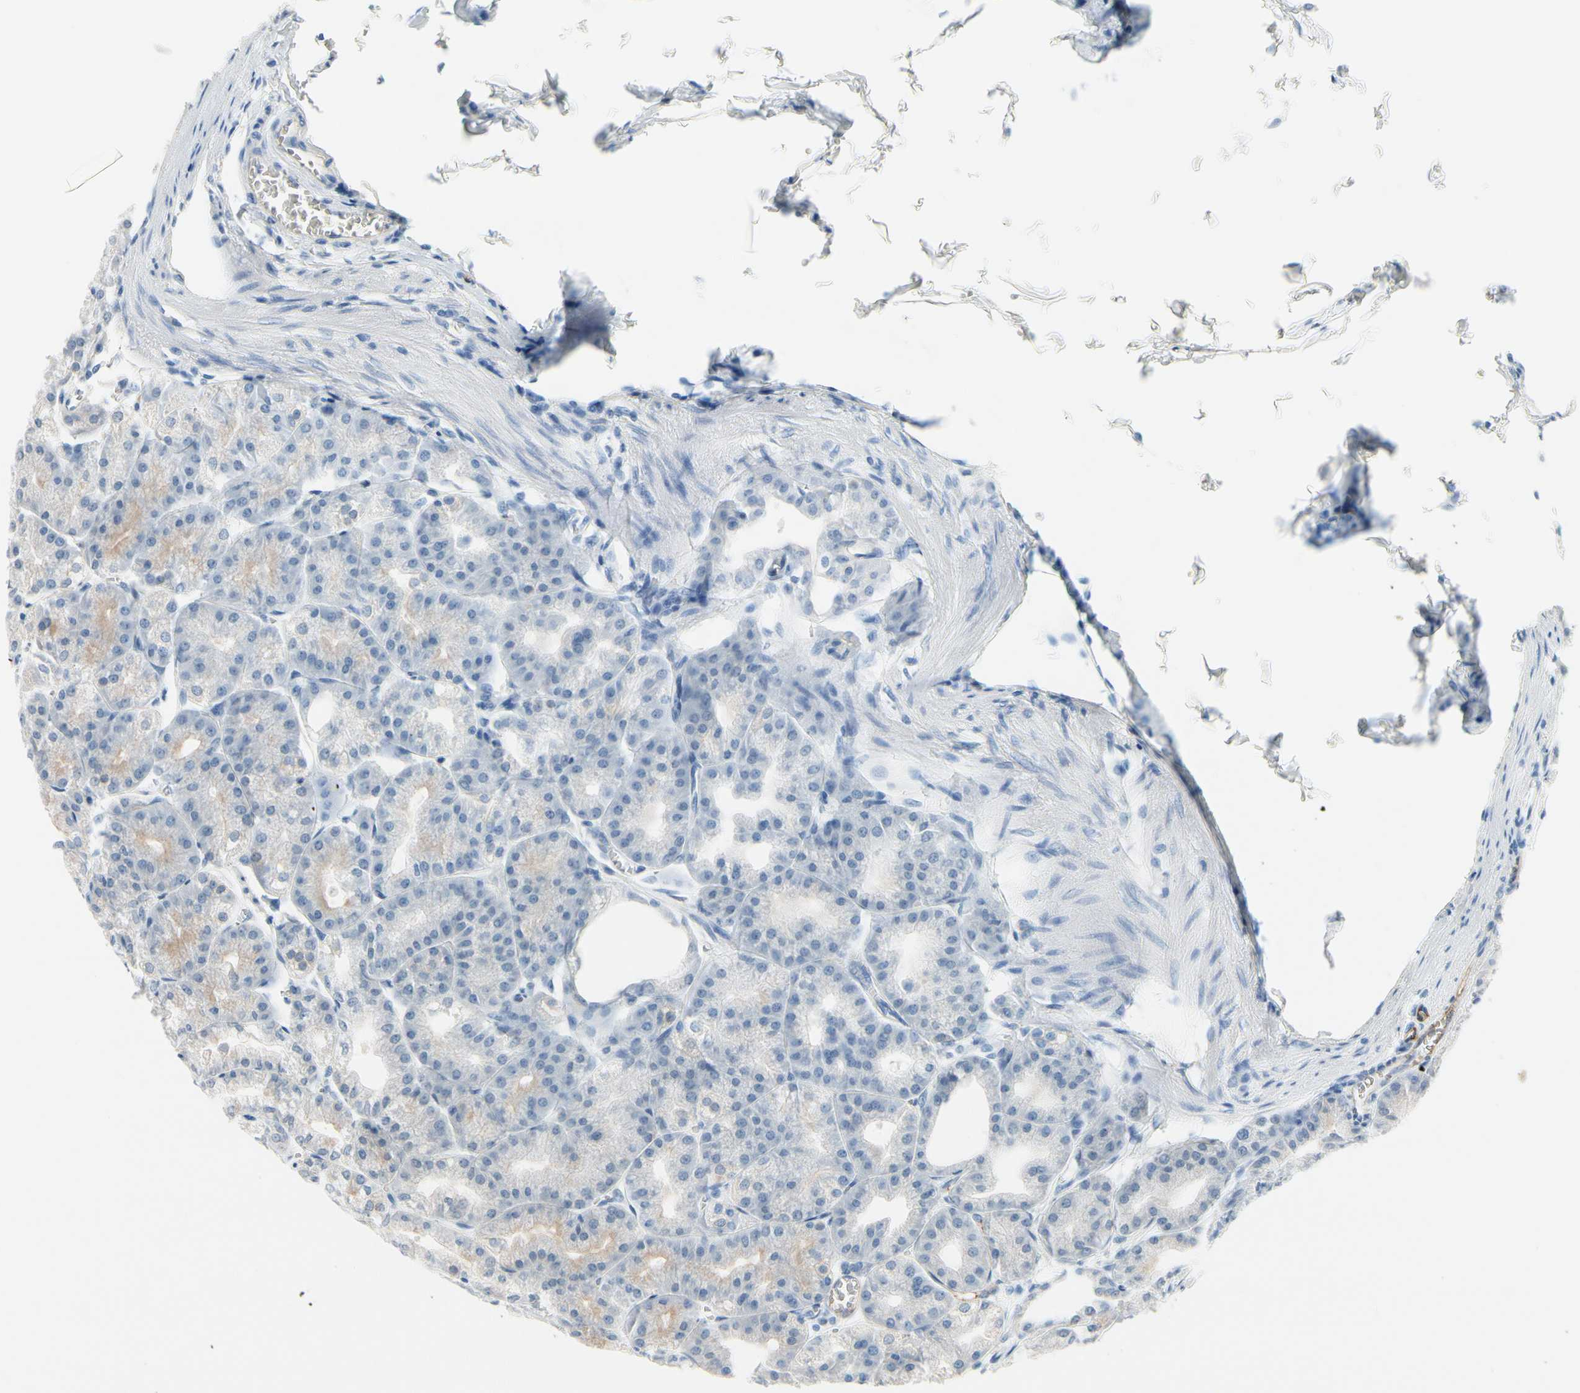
{"staining": {"intensity": "negative", "quantity": "none", "location": "none"}, "tissue": "stomach", "cell_type": "Glandular cells", "image_type": "normal", "snomed": [{"axis": "morphology", "description": "Normal tissue, NOS"}, {"axis": "topography", "description": "Stomach, lower"}], "caption": "Immunohistochemistry (IHC) image of unremarkable human stomach stained for a protein (brown), which displays no positivity in glandular cells.", "gene": "CNDP1", "patient": {"sex": "male", "age": 71}}